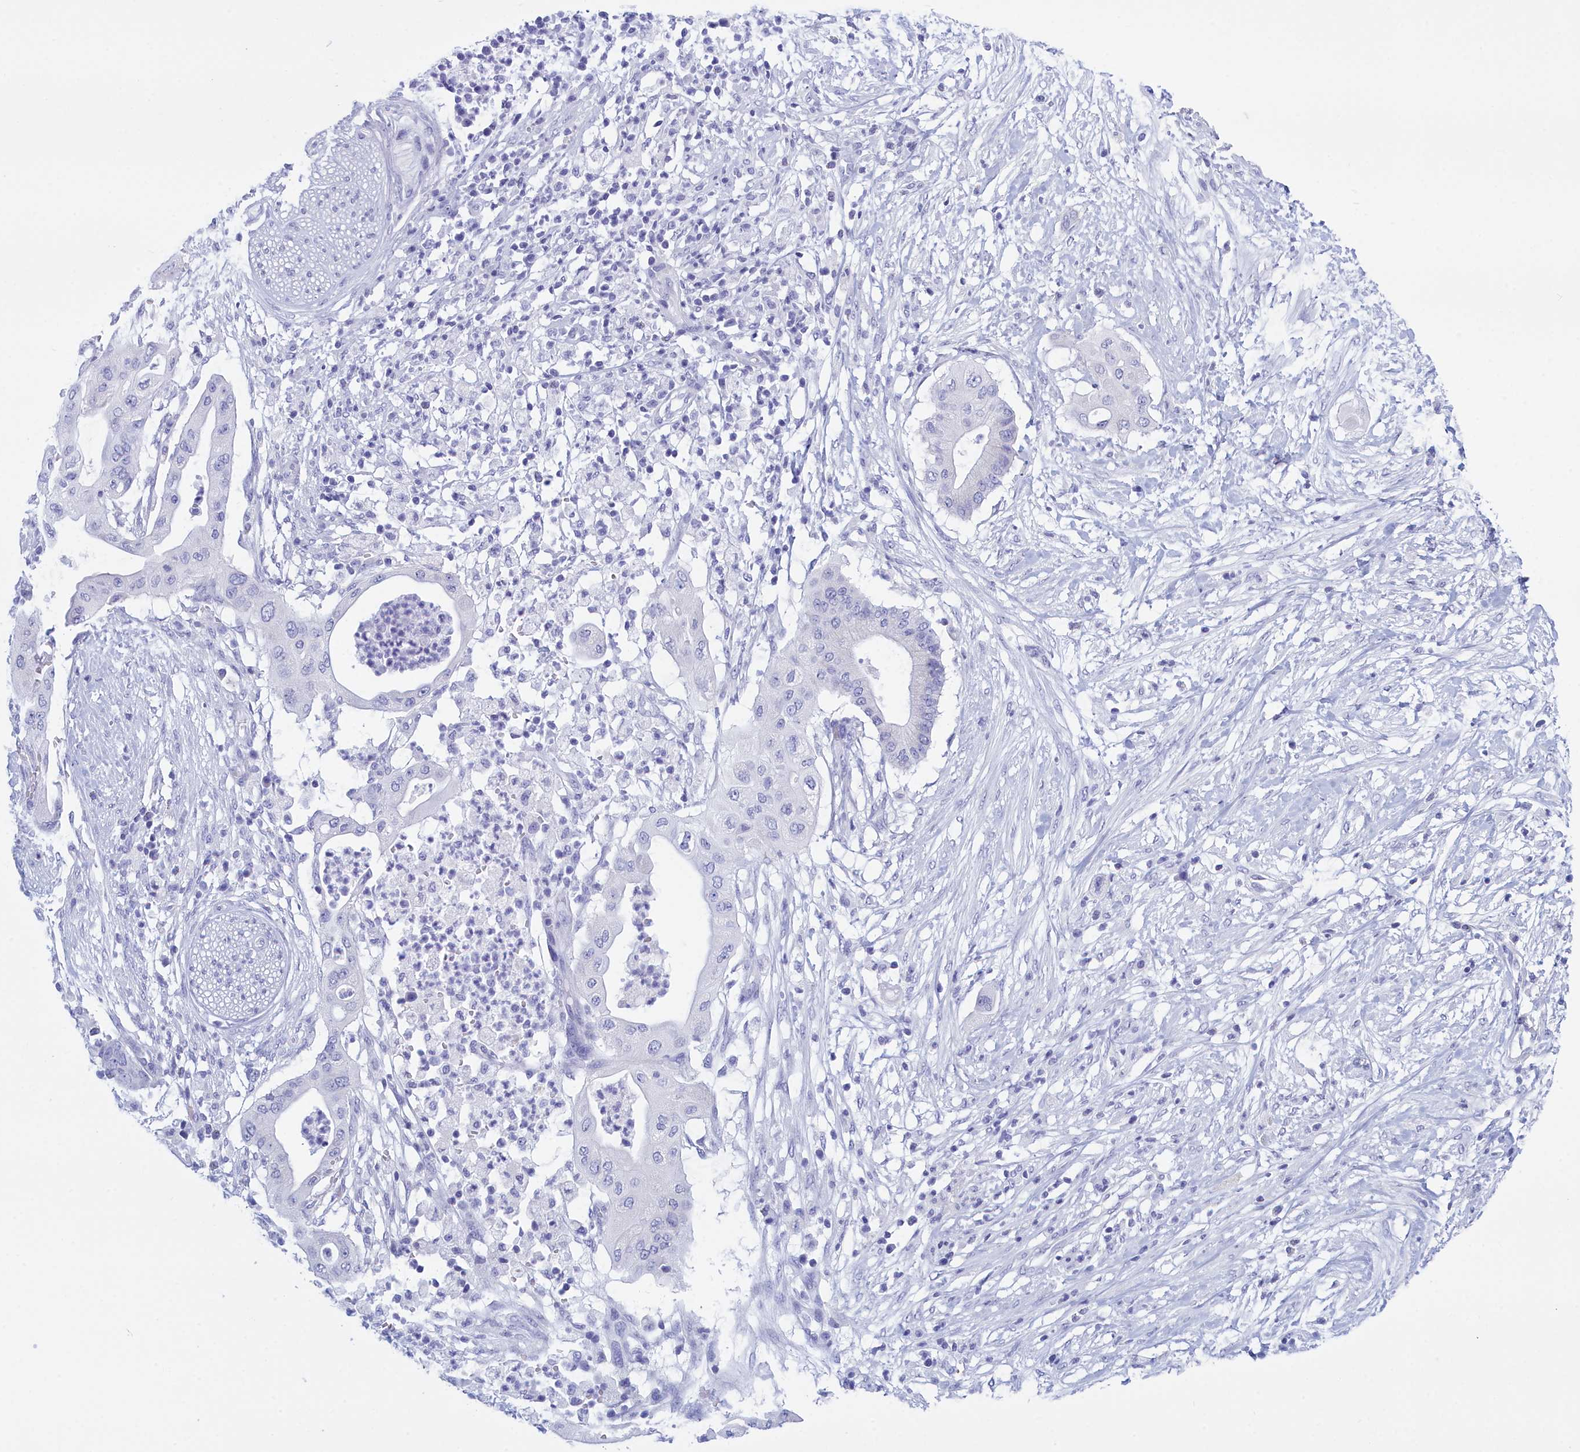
{"staining": {"intensity": "negative", "quantity": "none", "location": "none"}, "tissue": "pancreatic cancer", "cell_type": "Tumor cells", "image_type": "cancer", "snomed": [{"axis": "morphology", "description": "Adenocarcinoma, NOS"}, {"axis": "topography", "description": "Pancreas"}], "caption": "Immunohistochemistry (IHC) photomicrograph of neoplastic tissue: human adenocarcinoma (pancreatic) stained with DAB reveals no significant protein staining in tumor cells. The staining was performed using DAB to visualize the protein expression in brown, while the nuclei were stained in blue with hematoxylin (Magnification: 20x).", "gene": "TMEM97", "patient": {"sex": "male", "age": 68}}